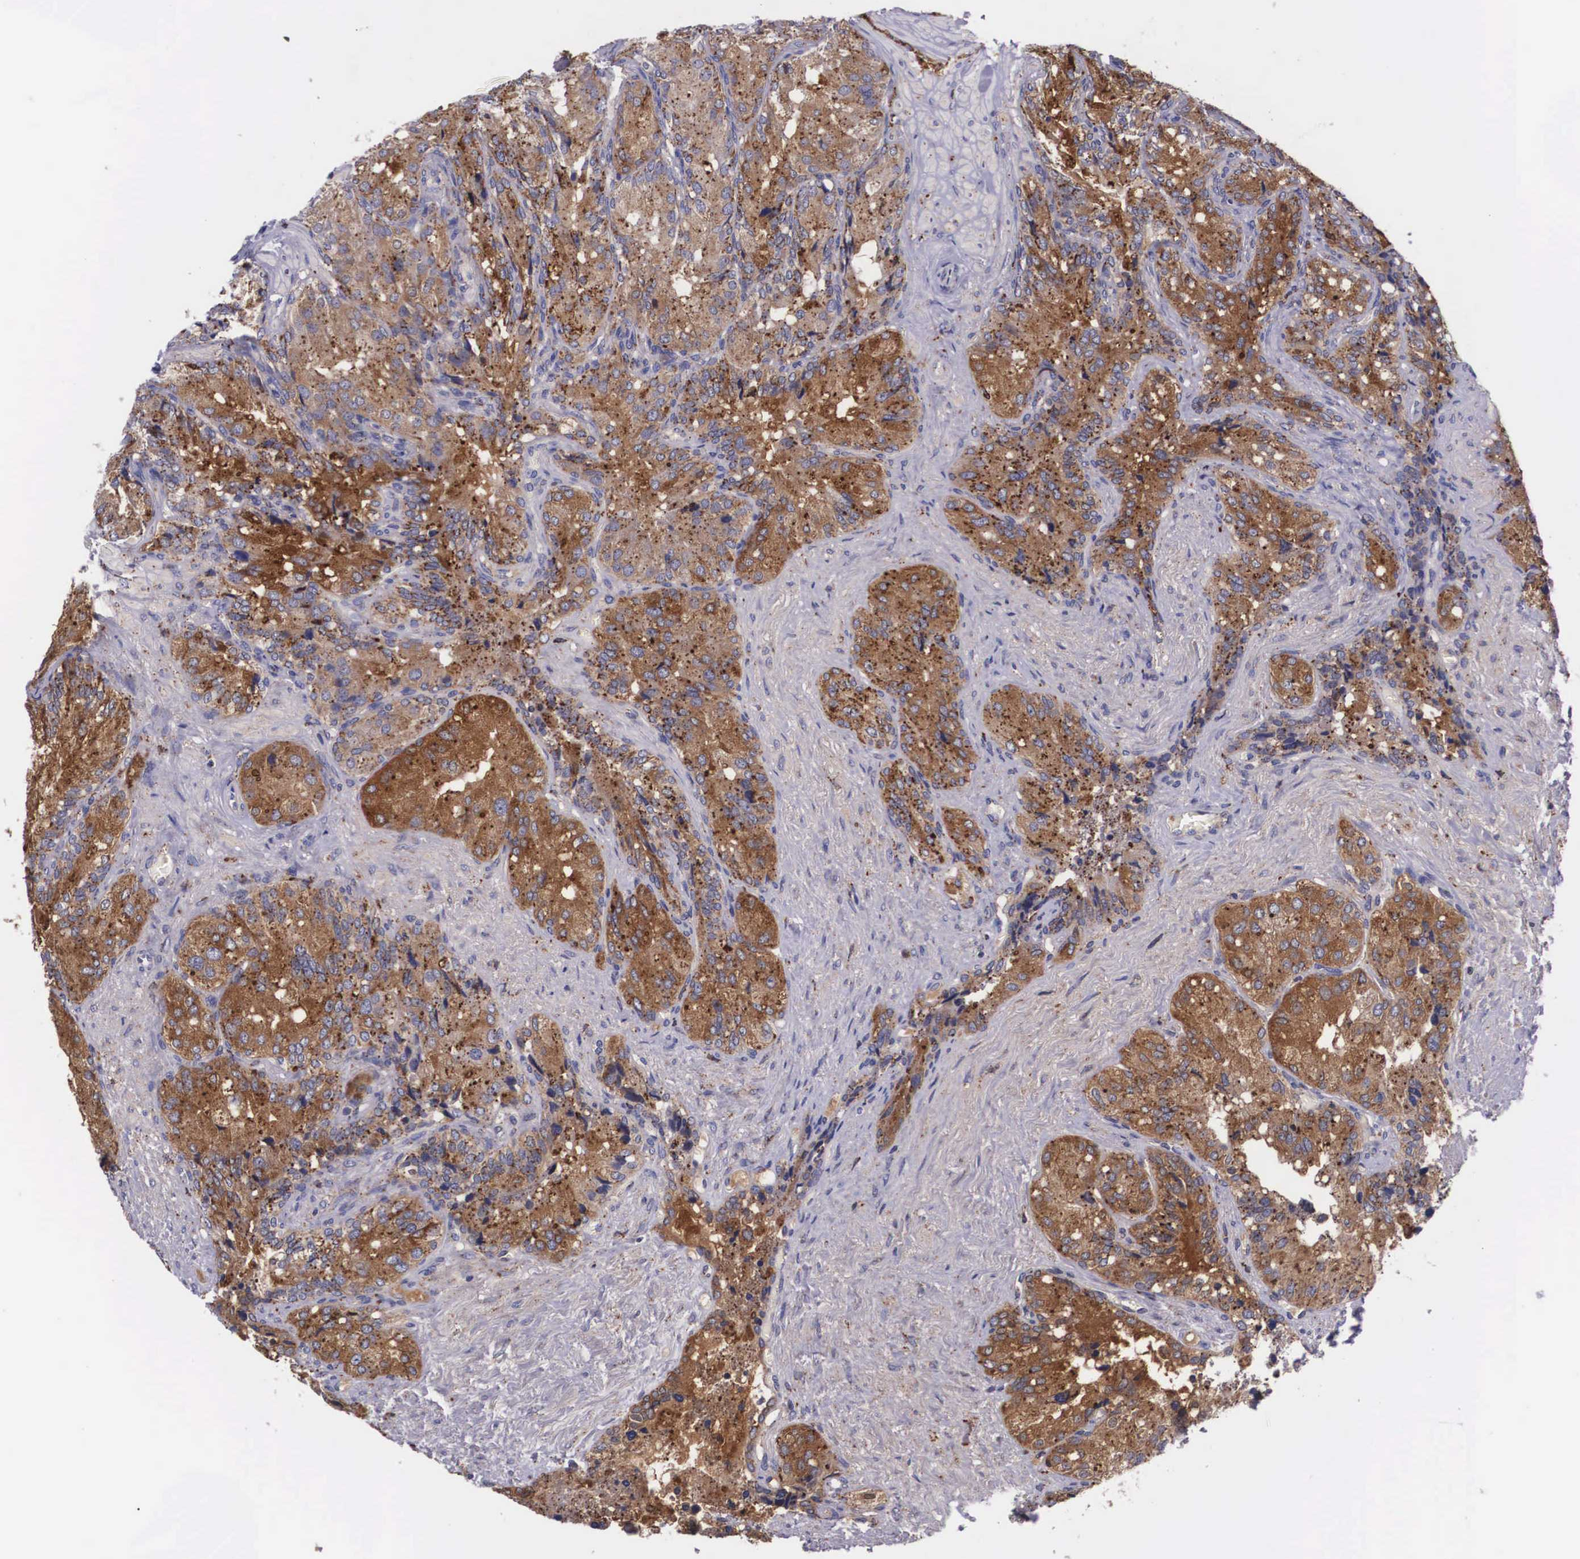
{"staining": {"intensity": "strong", "quantity": ">75%", "location": "cytoplasmic/membranous"}, "tissue": "seminal vesicle", "cell_type": "Glandular cells", "image_type": "normal", "snomed": [{"axis": "morphology", "description": "Normal tissue, NOS"}, {"axis": "topography", "description": "Seminal veicle"}], "caption": "Immunohistochemistry (IHC) (DAB) staining of unremarkable human seminal vesicle displays strong cytoplasmic/membranous protein positivity in about >75% of glandular cells.", "gene": "NAGA", "patient": {"sex": "male", "age": 69}}